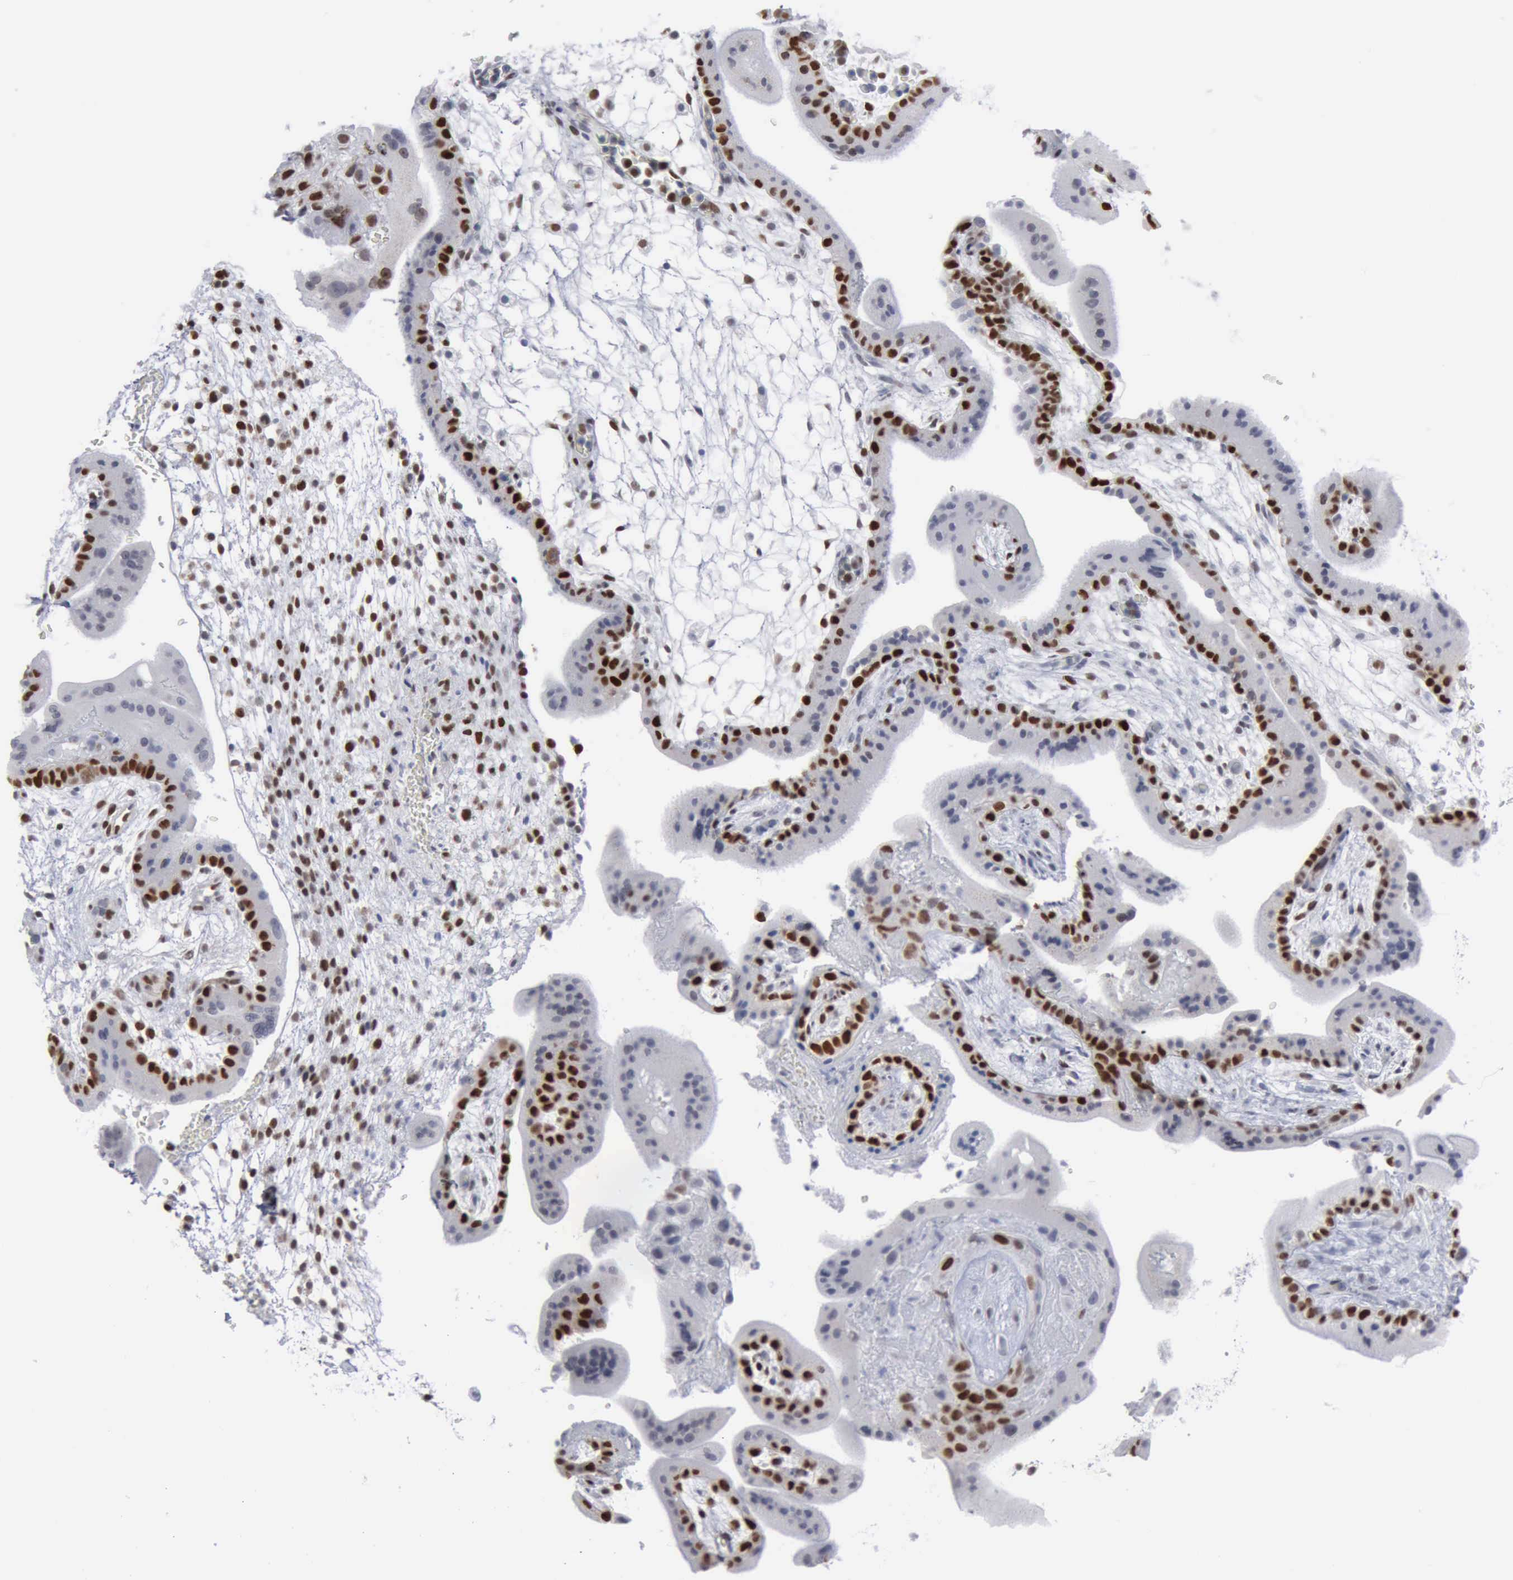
{"staining": {"intensity": "strong", "quantity": "25%-75%", "location": "nuclear"}, "tissue": "placenta", "cell_type": "Decidual cells", "image_type": "normal", "snomed": [{"axis": "morphology", "description": "Normal tissue, NOS"}, {"axis": "topography", "description": "Placenta"}], "caption": "Immunohistochemical staining of benign placenta exhibits high levels of strong nuclear positivity in approximately 25%-75% of decidual cells. (DAB (3,3'-diaminobenzidine) IHC with brightfield microscopy, high magnification).", "gene": "MCM5", "patient": {"sex": "female", "age": 35}}